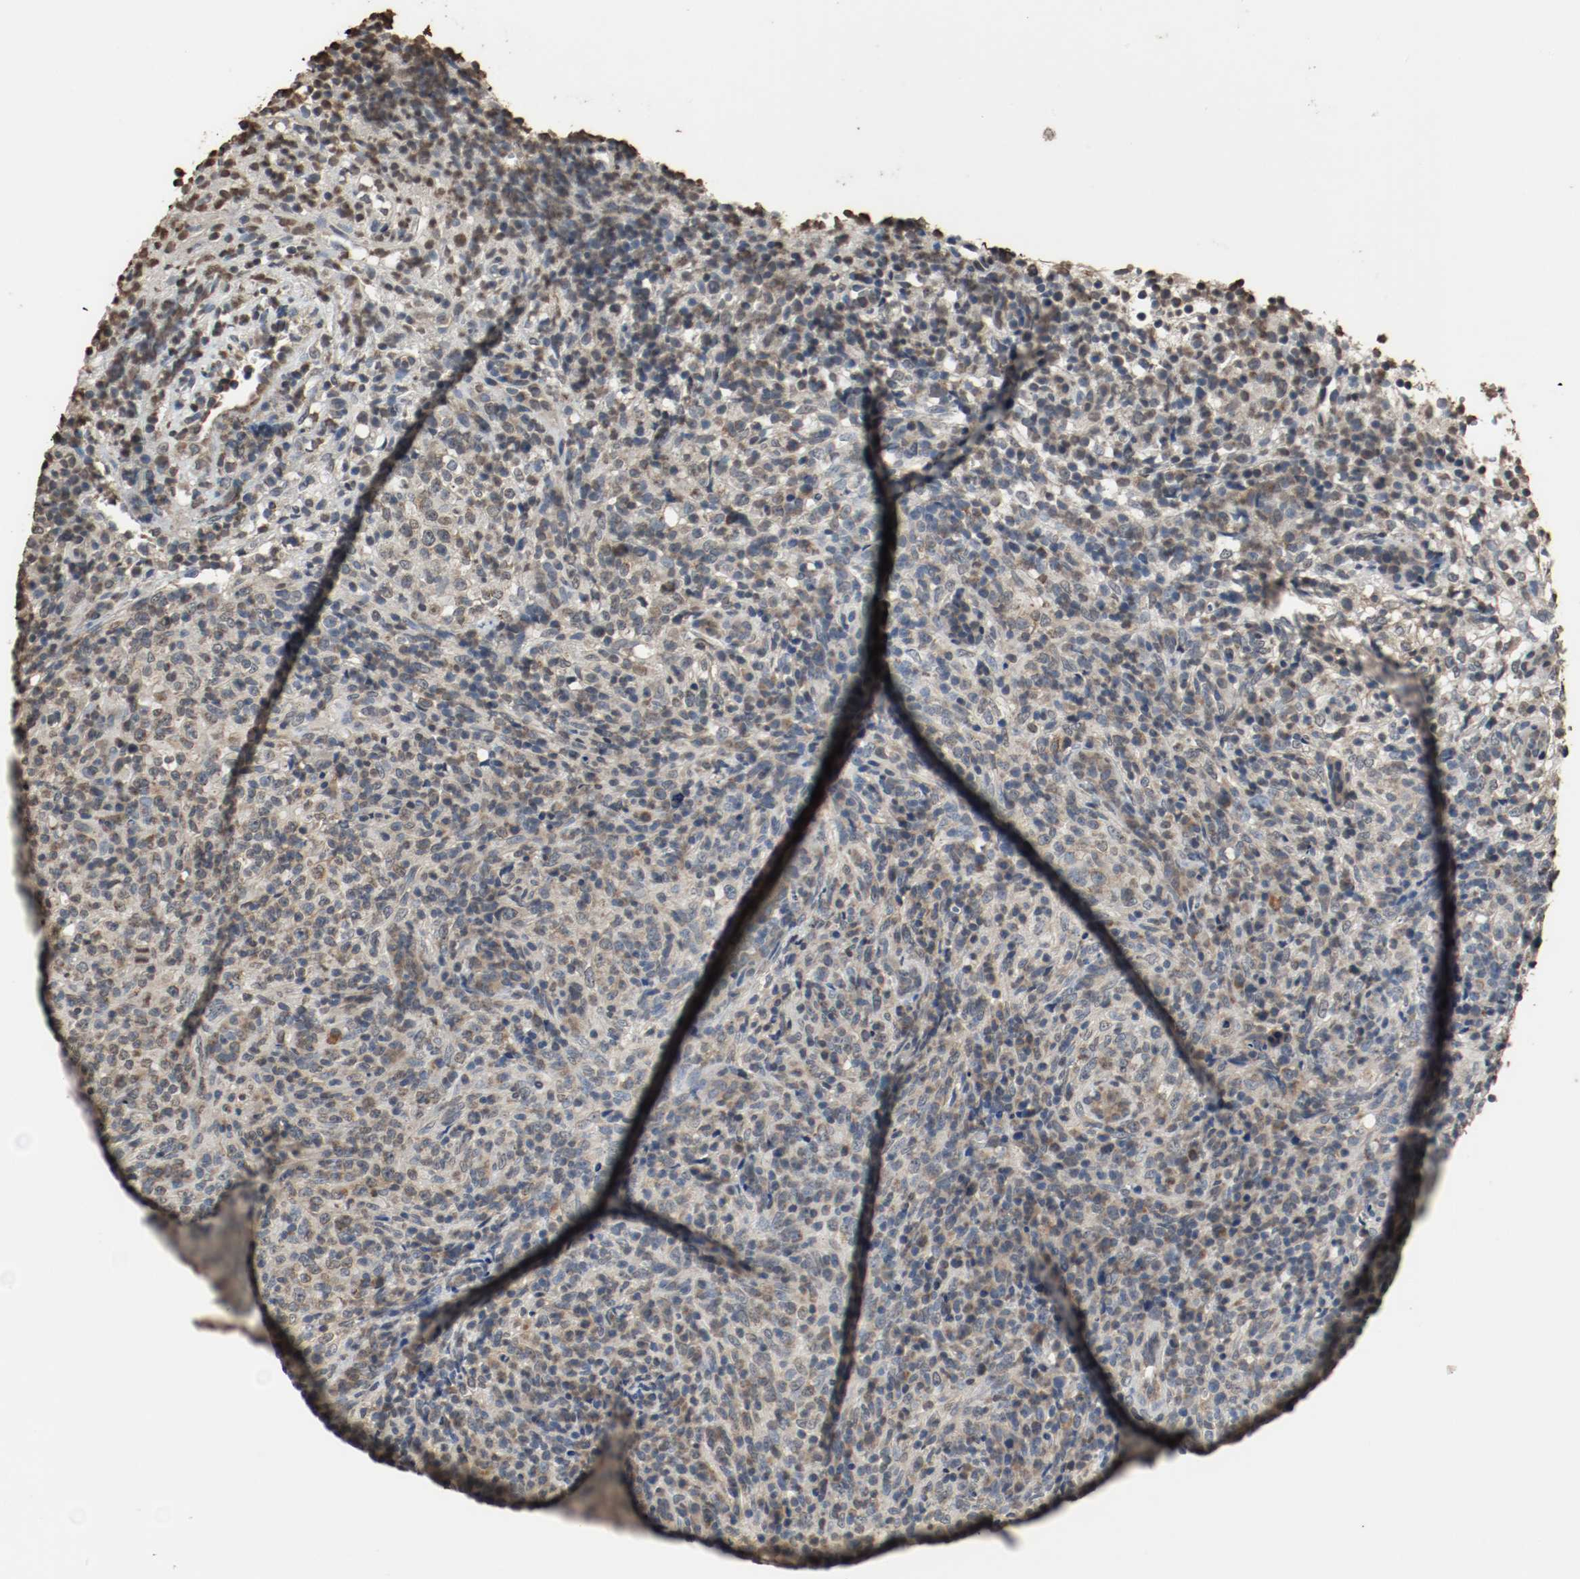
{"staining": {"intensity": "weak", "quantity": "25%-75%", "location": "cytoplasmic/membranous"}, "tissue": "lymphoma", "cell_type": "Tumor cells", "image_type": "cancer", "snomed": [{"axis": "morphology", "description": "Malignant lymphoma, non-Hodgkin's type, High grade"}, {"axis": "topography", "description": "Lymph node"}], "caption": "A brown stain labels weak cytoplasmic/membranous positivity of a protein in human high-grade malignant lymphoma, non-Hodgkin's type tumor cells.", "gene": "RTN4", "patient": {"sex": "female", "age": 76}}